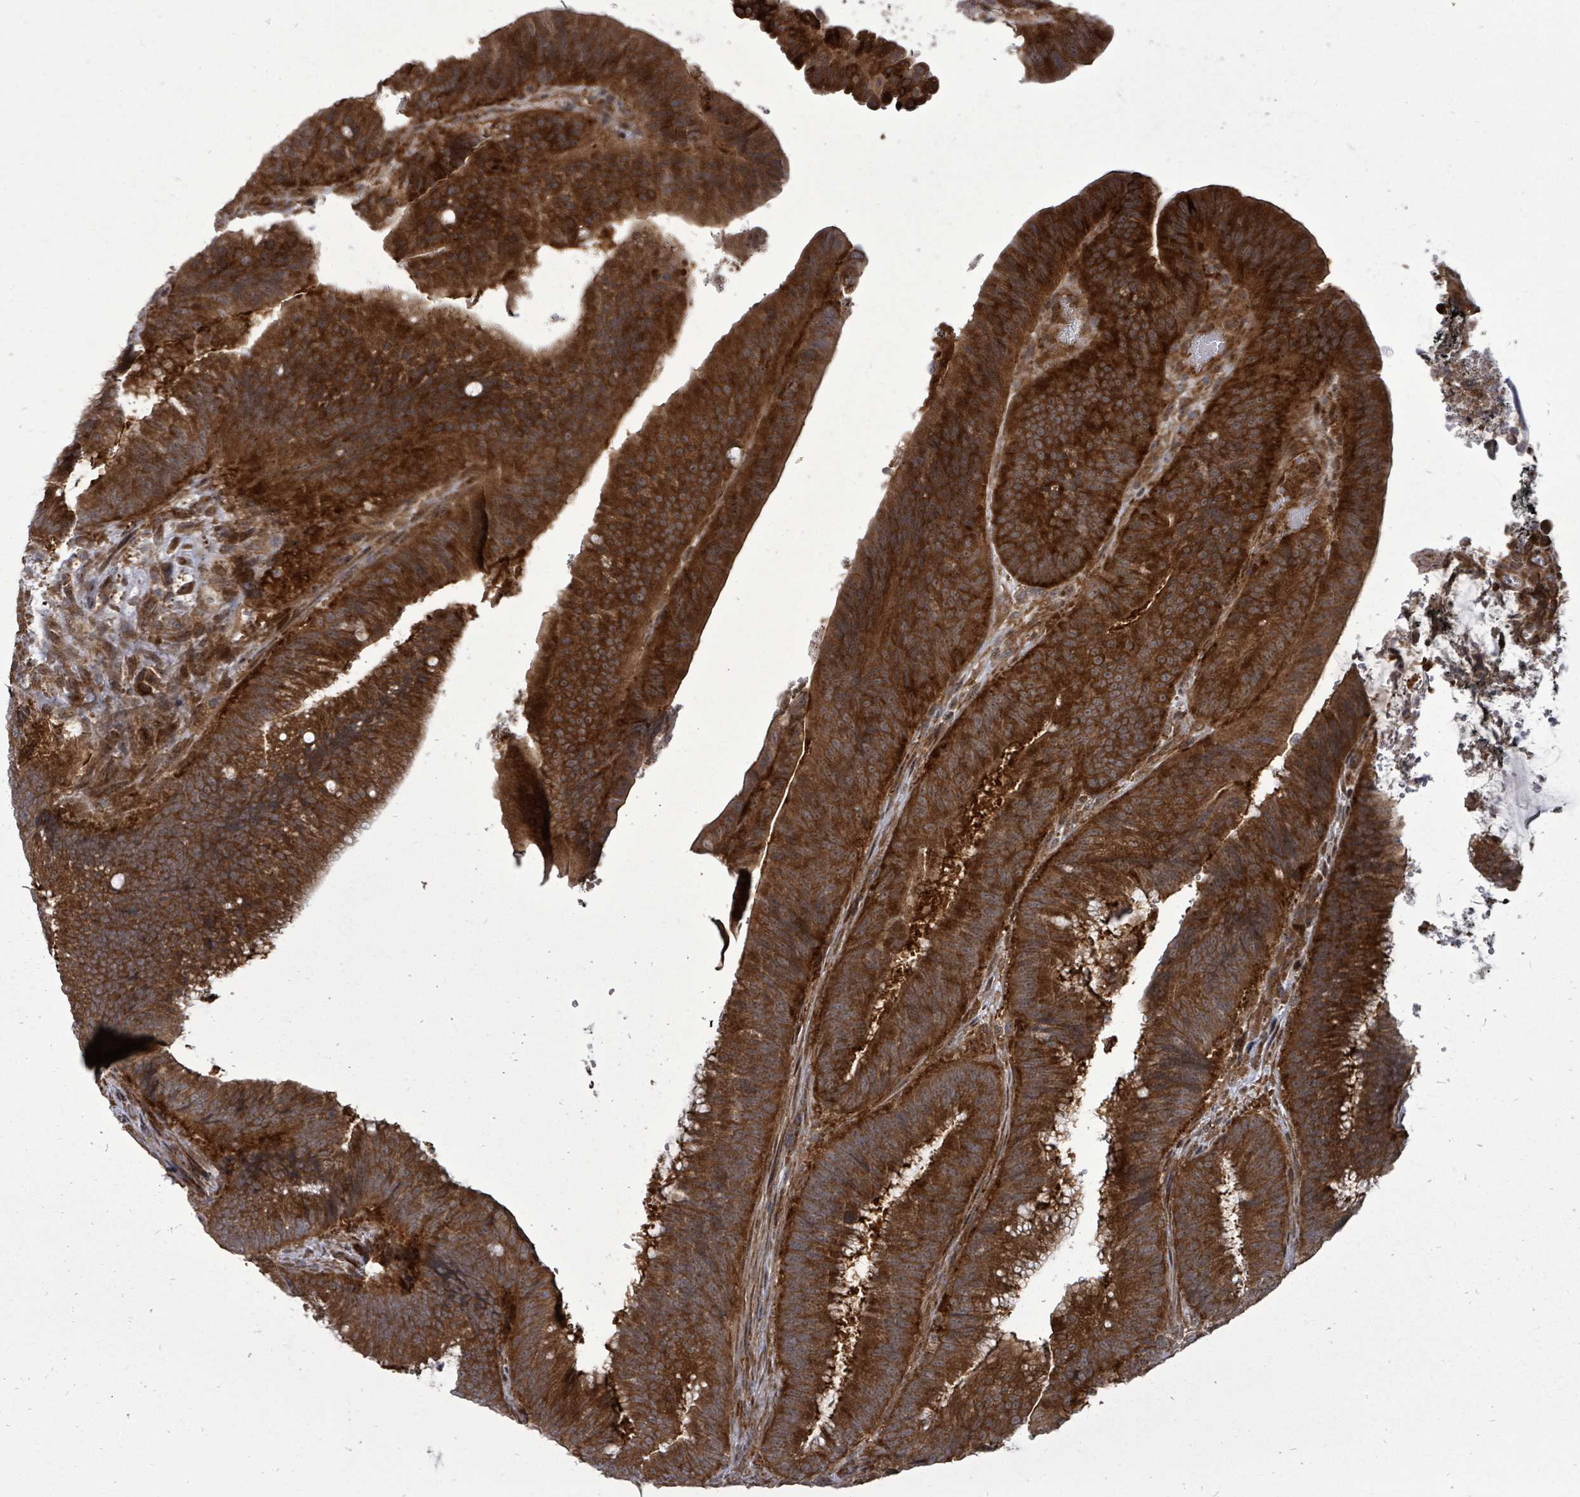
{"staining": {"intensity": "strong", "quantity": ">75%", "location": "cytoplasmic/membranous"}, "tissue": "colorectal cancer", "cell_type": "Tumor cells", "image_type": "cancer", "snomed": [{"axis": "morphology", "description": "Adenocarcinoma, NOS"}, {"axis": "topography", "description": "Colon"}], "caption": "Strong cytoplasmic/membranous expression for a protein is appreciated in about >75% of tumor cells of colorectal cancer (adenocarcinoma) using immunohistochemistry (IHC).", "gene": "EIF3C", "patient": {"sex": "female", "age": 43}}